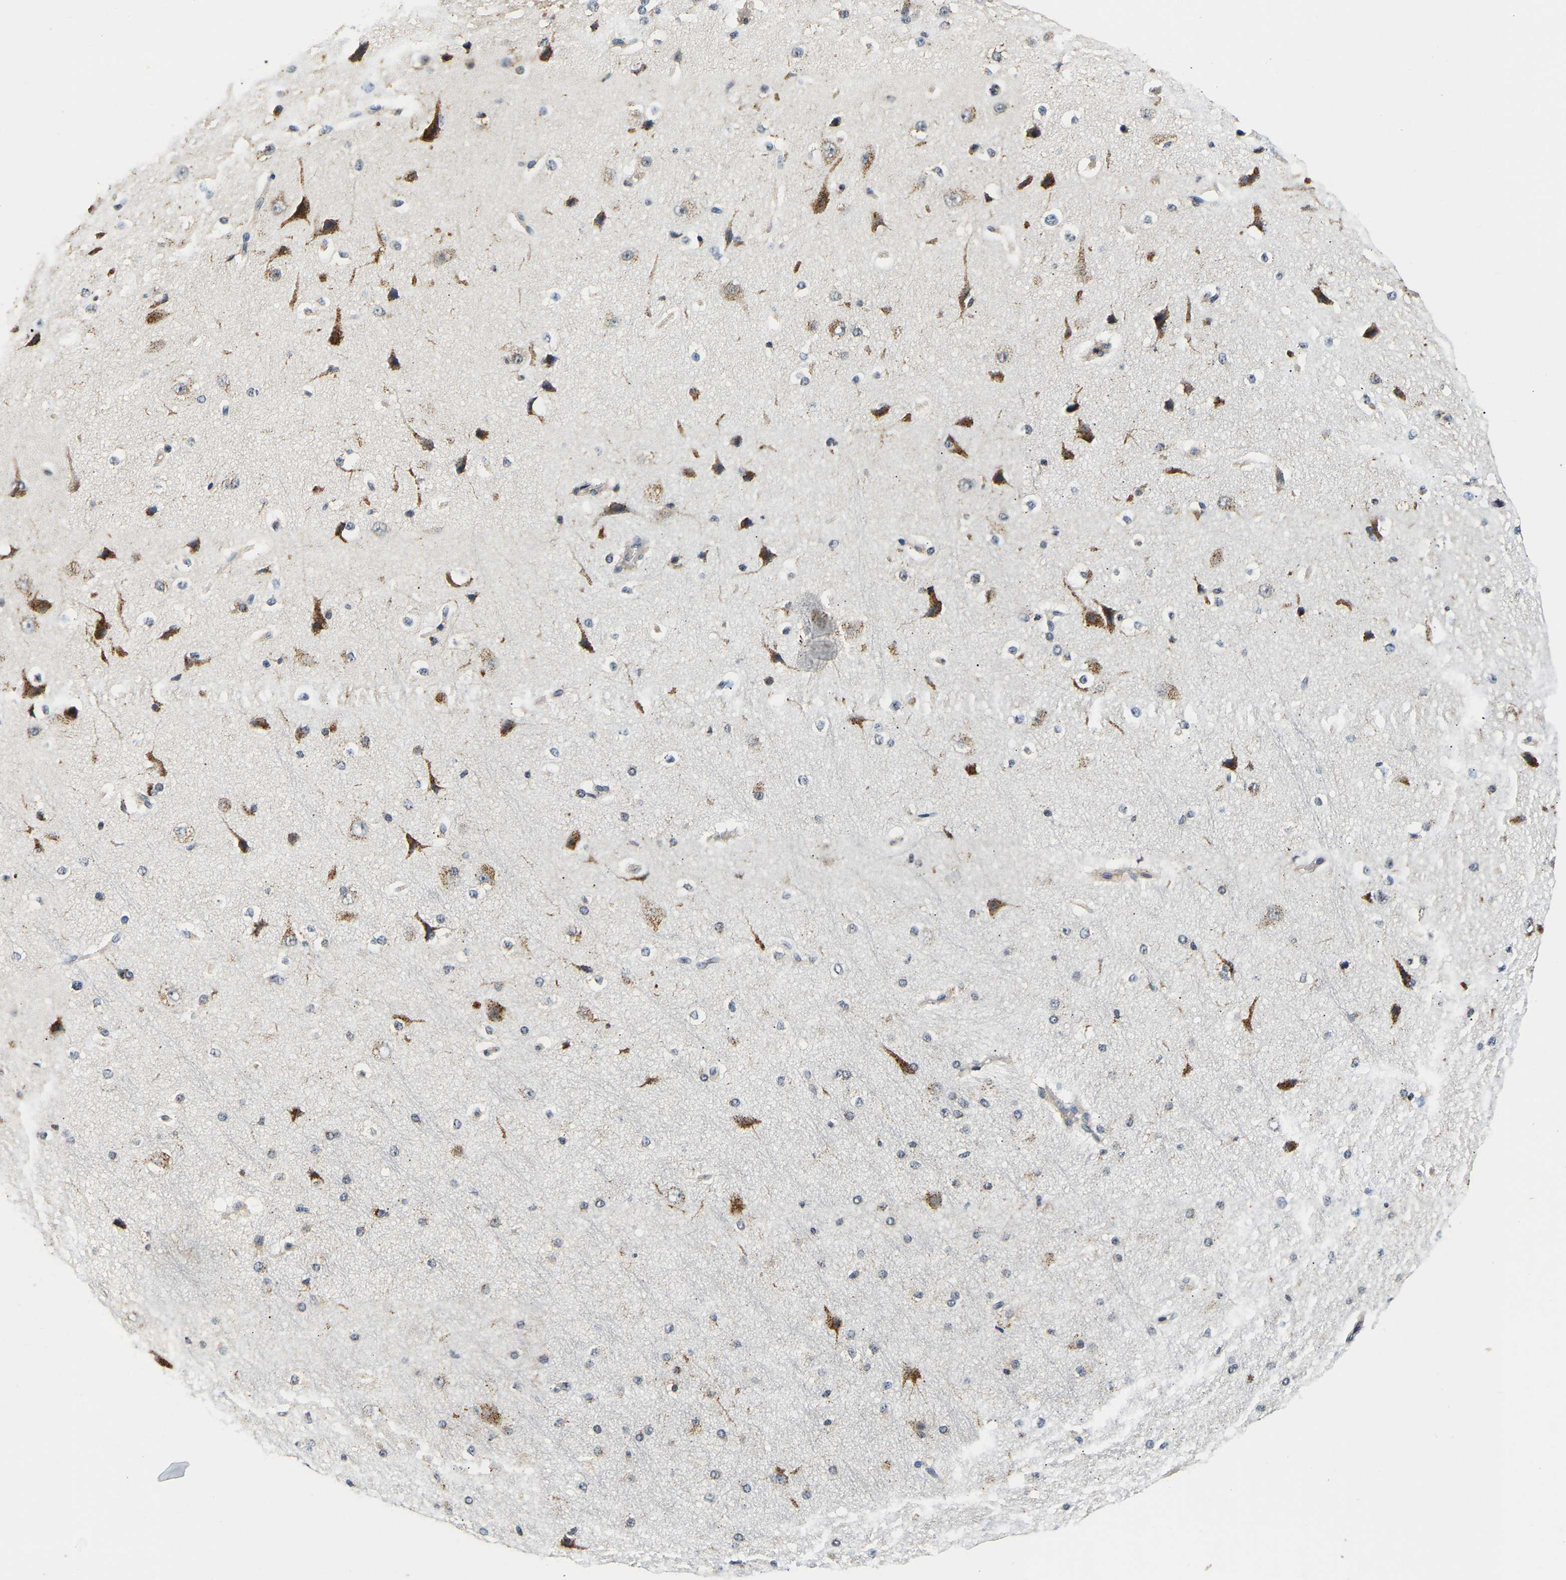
{"staining": {"intensity": "moderate", "quantity": "25%-75%", "location": "cytoplasmic/membranous"}, "tissue": "cerebral cortex", "cell_type": "Endothelial cells", "image_type": "normal", "snomed": [{"axis": "morphology", "description": "Normal tissue, NOS"}, {"axis": "morphology", "description": "Developmental malformation"}, {"axis": "topography", "description": "Cerebral cortex"}], "caption": "This histopathology image exhibits immunohistochemistry staining of unremarkable cerebral cortex, with medium moderate cytoplasmic/membranous expression in about 25%-75% of endothelial cells.", "gene": "SMU1", "patient": {"sex": "female", "age": 30}}